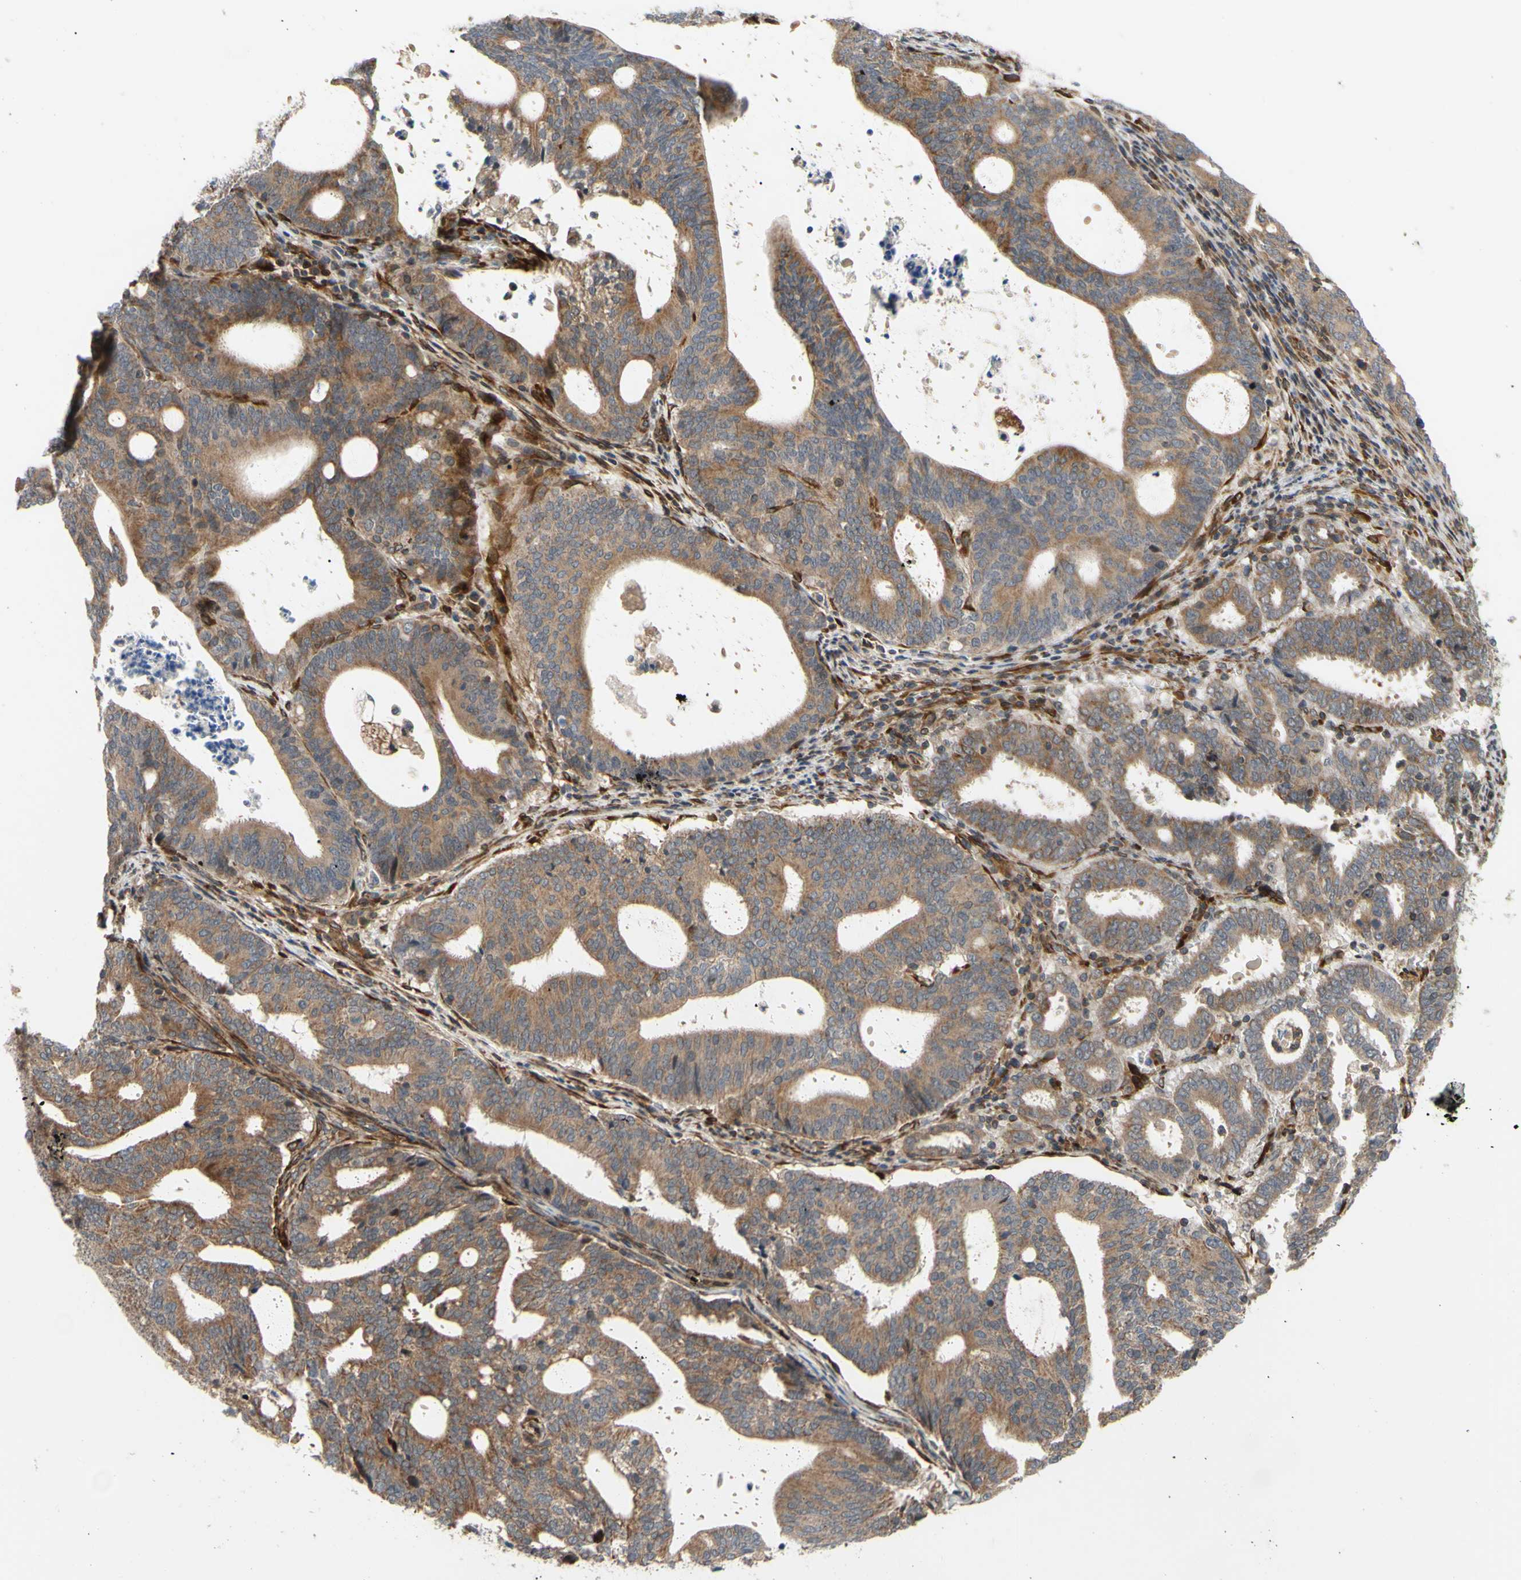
{"staining": {"intensity": "moderate", "quantity": ">75%", "location": "cytoplasmic/membranous"}, "tissue": "endometrial cancer", "cell_type": "Tumor cells", "image_type": "cancer", "snomed": [{"axis": "morphology", "description": "Adenocarcinoma, NOS"}, {"axis": "topography", "description": "Uterus"}], "caption": "Protein staining demonstrates moderate cytoplasmic/membranous staining in approximately >75% of tumor cells in endometrial adenocarcinoma. (brown staining indicates protein expression, while blue staining denotes nuclei).", "gene": "PRAF2", "patient": {"sex": "female", "age": 83}}